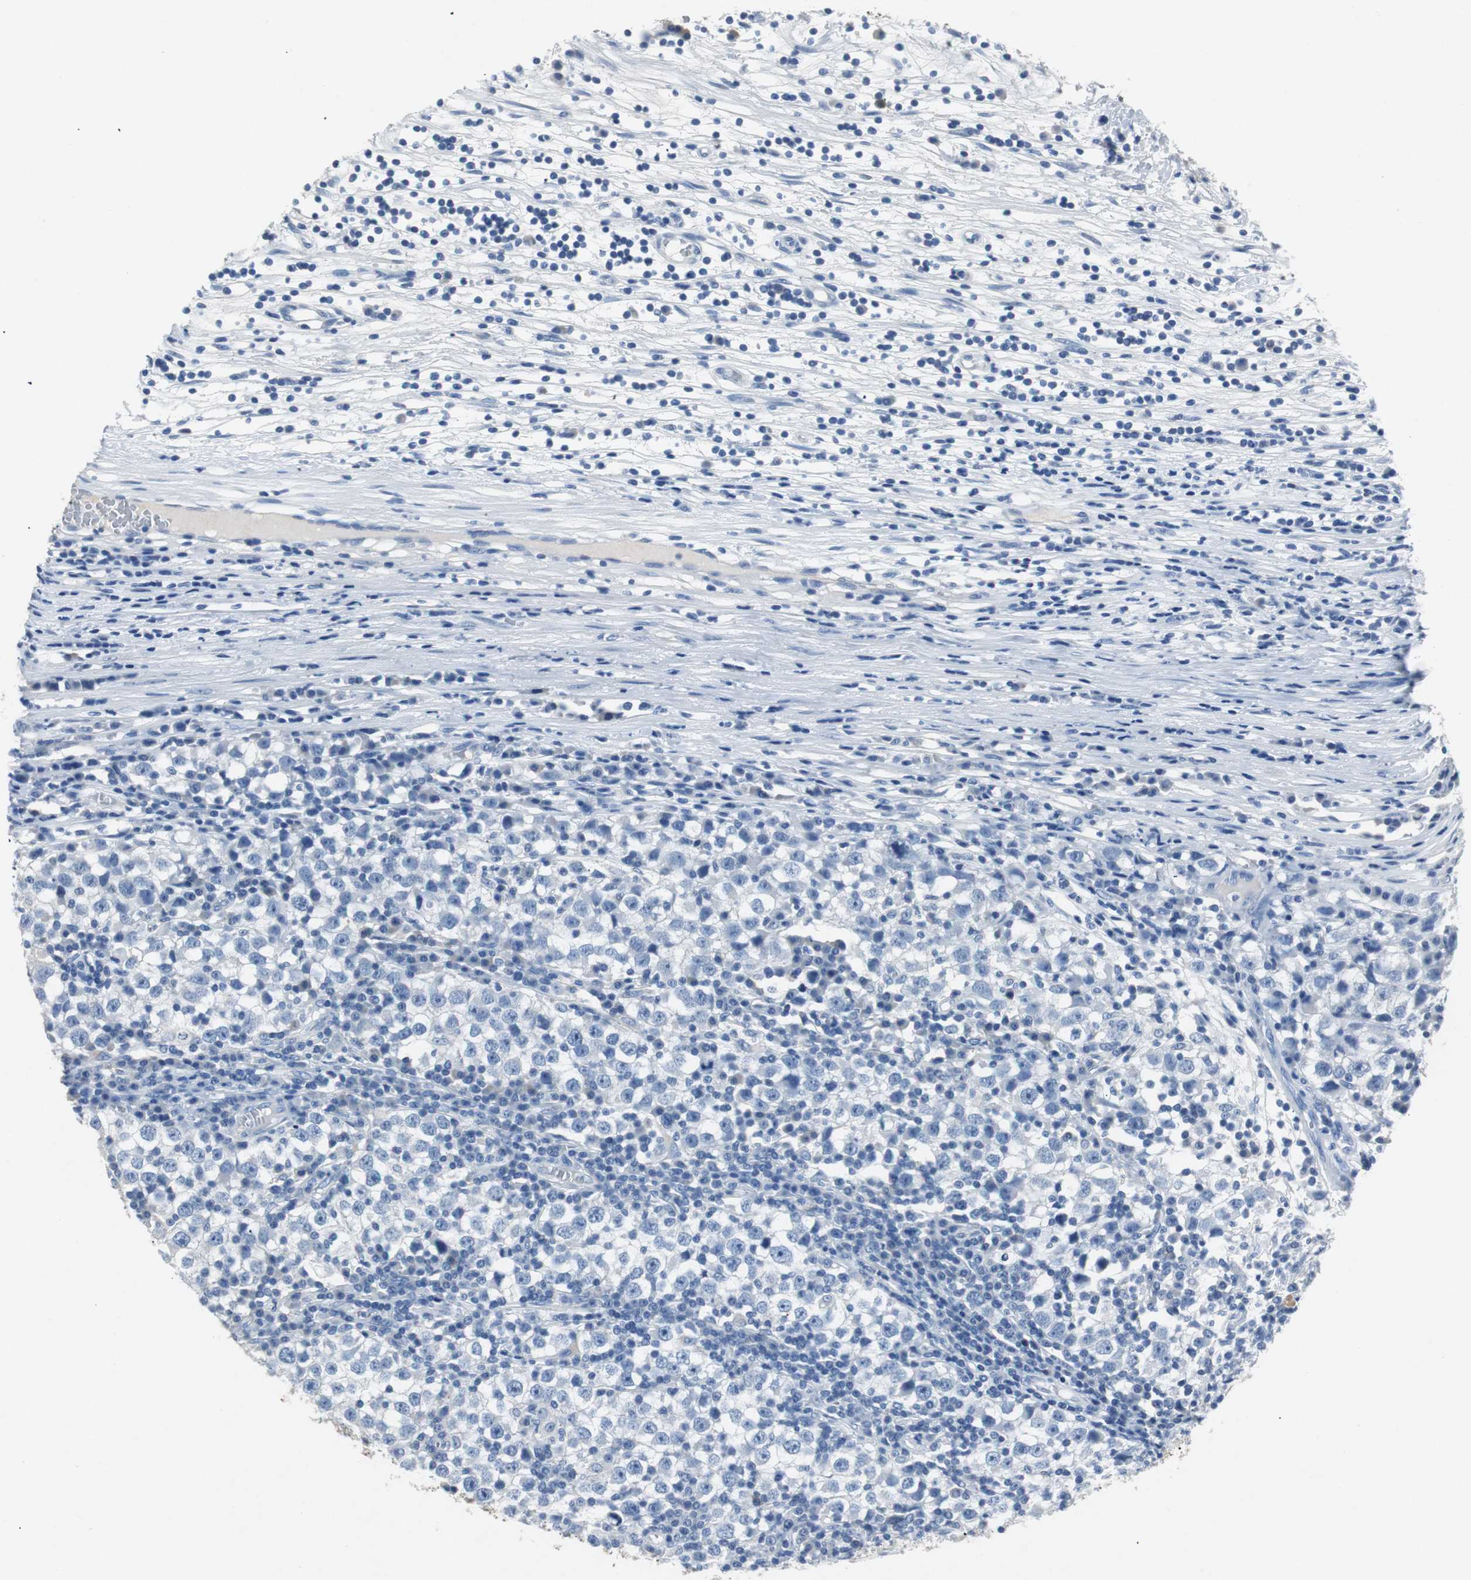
{"staining": {"intensity": "negative", "quantity": "none", "location": "none"}, "tissue": "testis cancer", "cell_type": "Tumor cells", "image_type": "cancer", "snomed": [{"axis": "morphology", "description": "Seminoma, NOS"}, {"axis": "topography", "description": "Testis"}], "caption": "High magnification brightfield microscopy of seminoma (testis) stained with DAB (brown) and counterstained with hematoxylin (blue): tumor cells show no significant positivity.", "gene": "LRP2", "patient": {"sex": "male", "age": 65}}